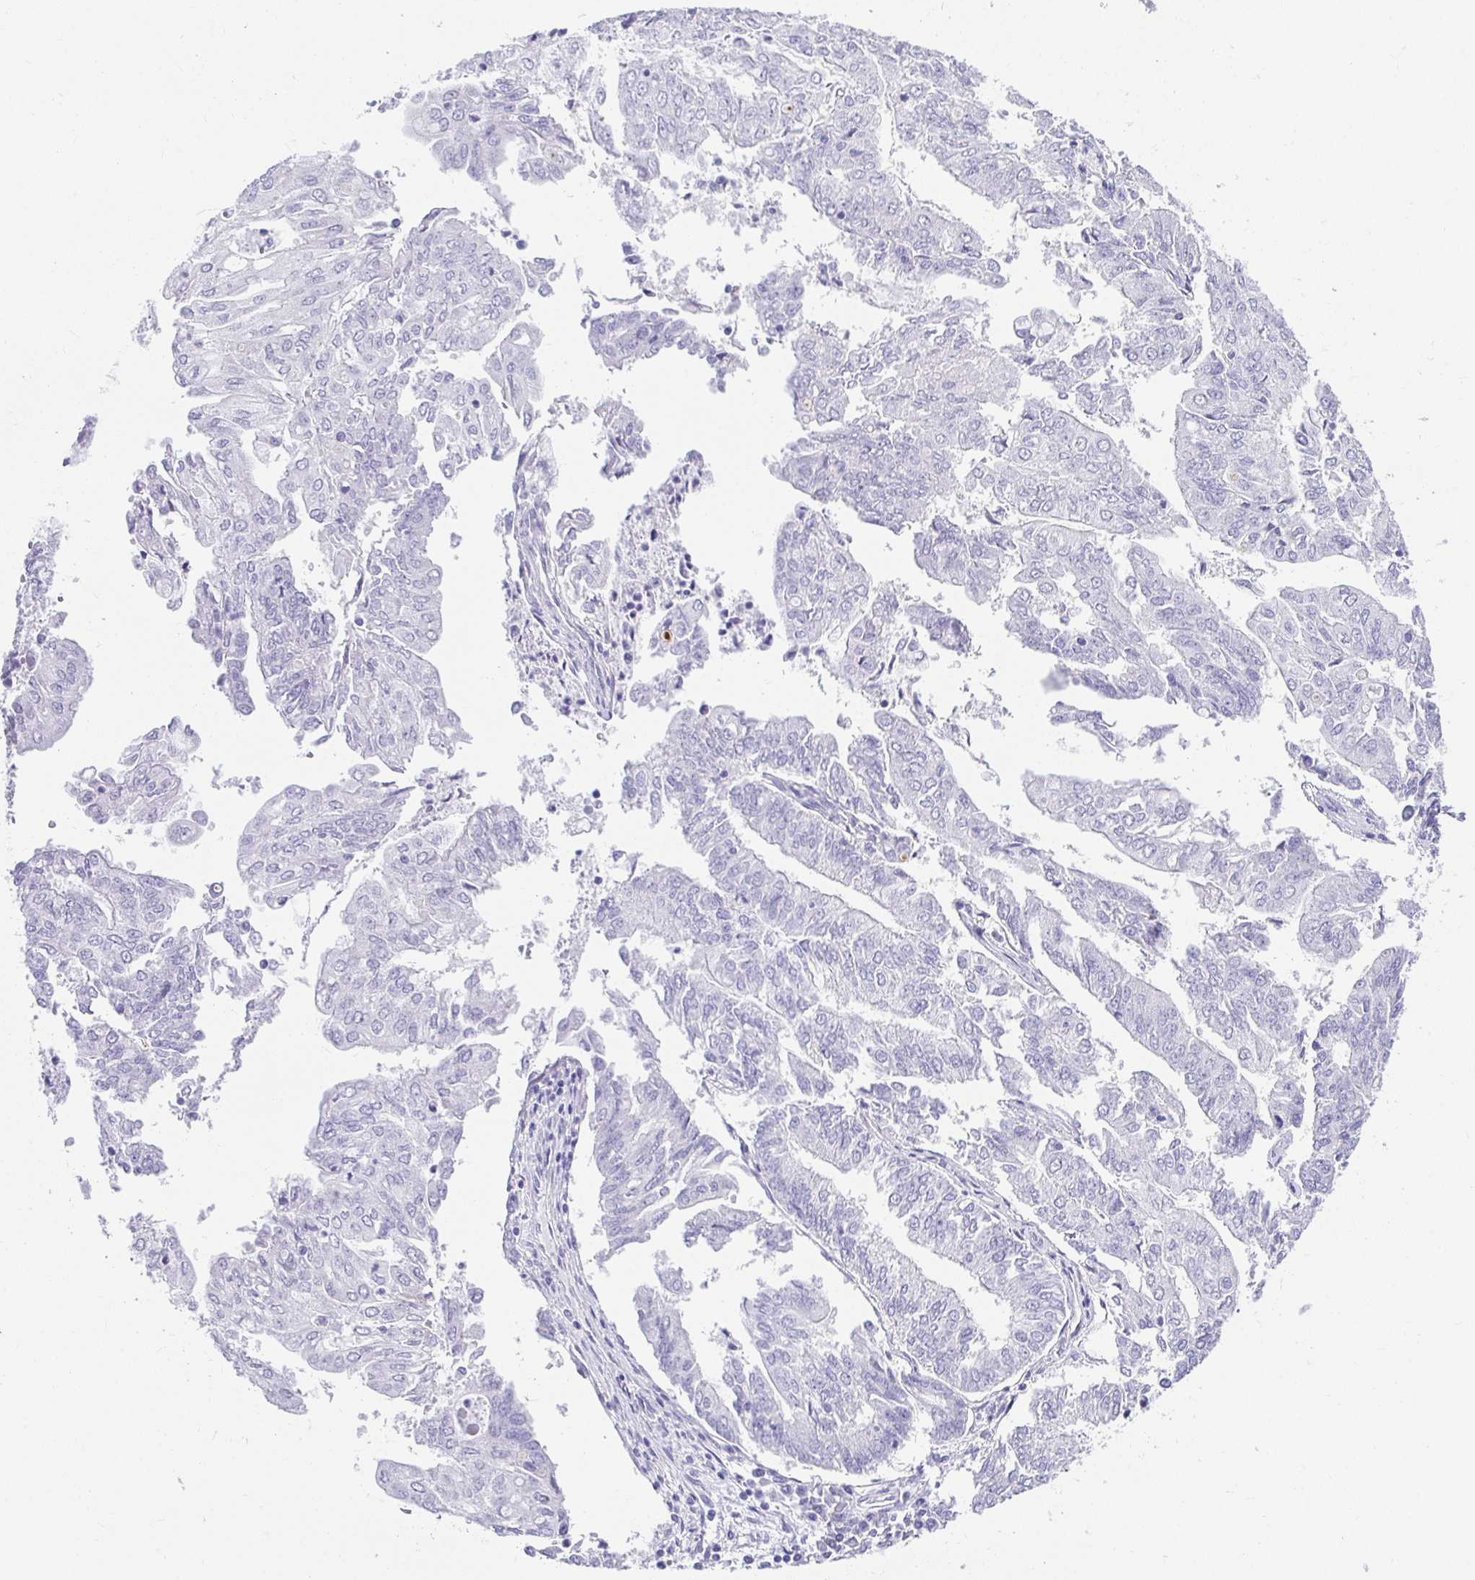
{"staining": {"intensity": "negative", "quantity": "none", "location": "none"}, "tissue": "endometrial cancer", "cell_type": "Tumor cells", "image_type": "cancer", "snomed": [{"axis": "morphology", "description": "Adenocarcinoma, NOS"}, {"axis": "topography", "description": "Endometrium"}], "caption": "The micrograph exhibits no significant staining in tumor cells of endometrial cancer (adenocarcinoma).", "gene": "CHAT", "patient": {"sex": "female", "age": 61}}